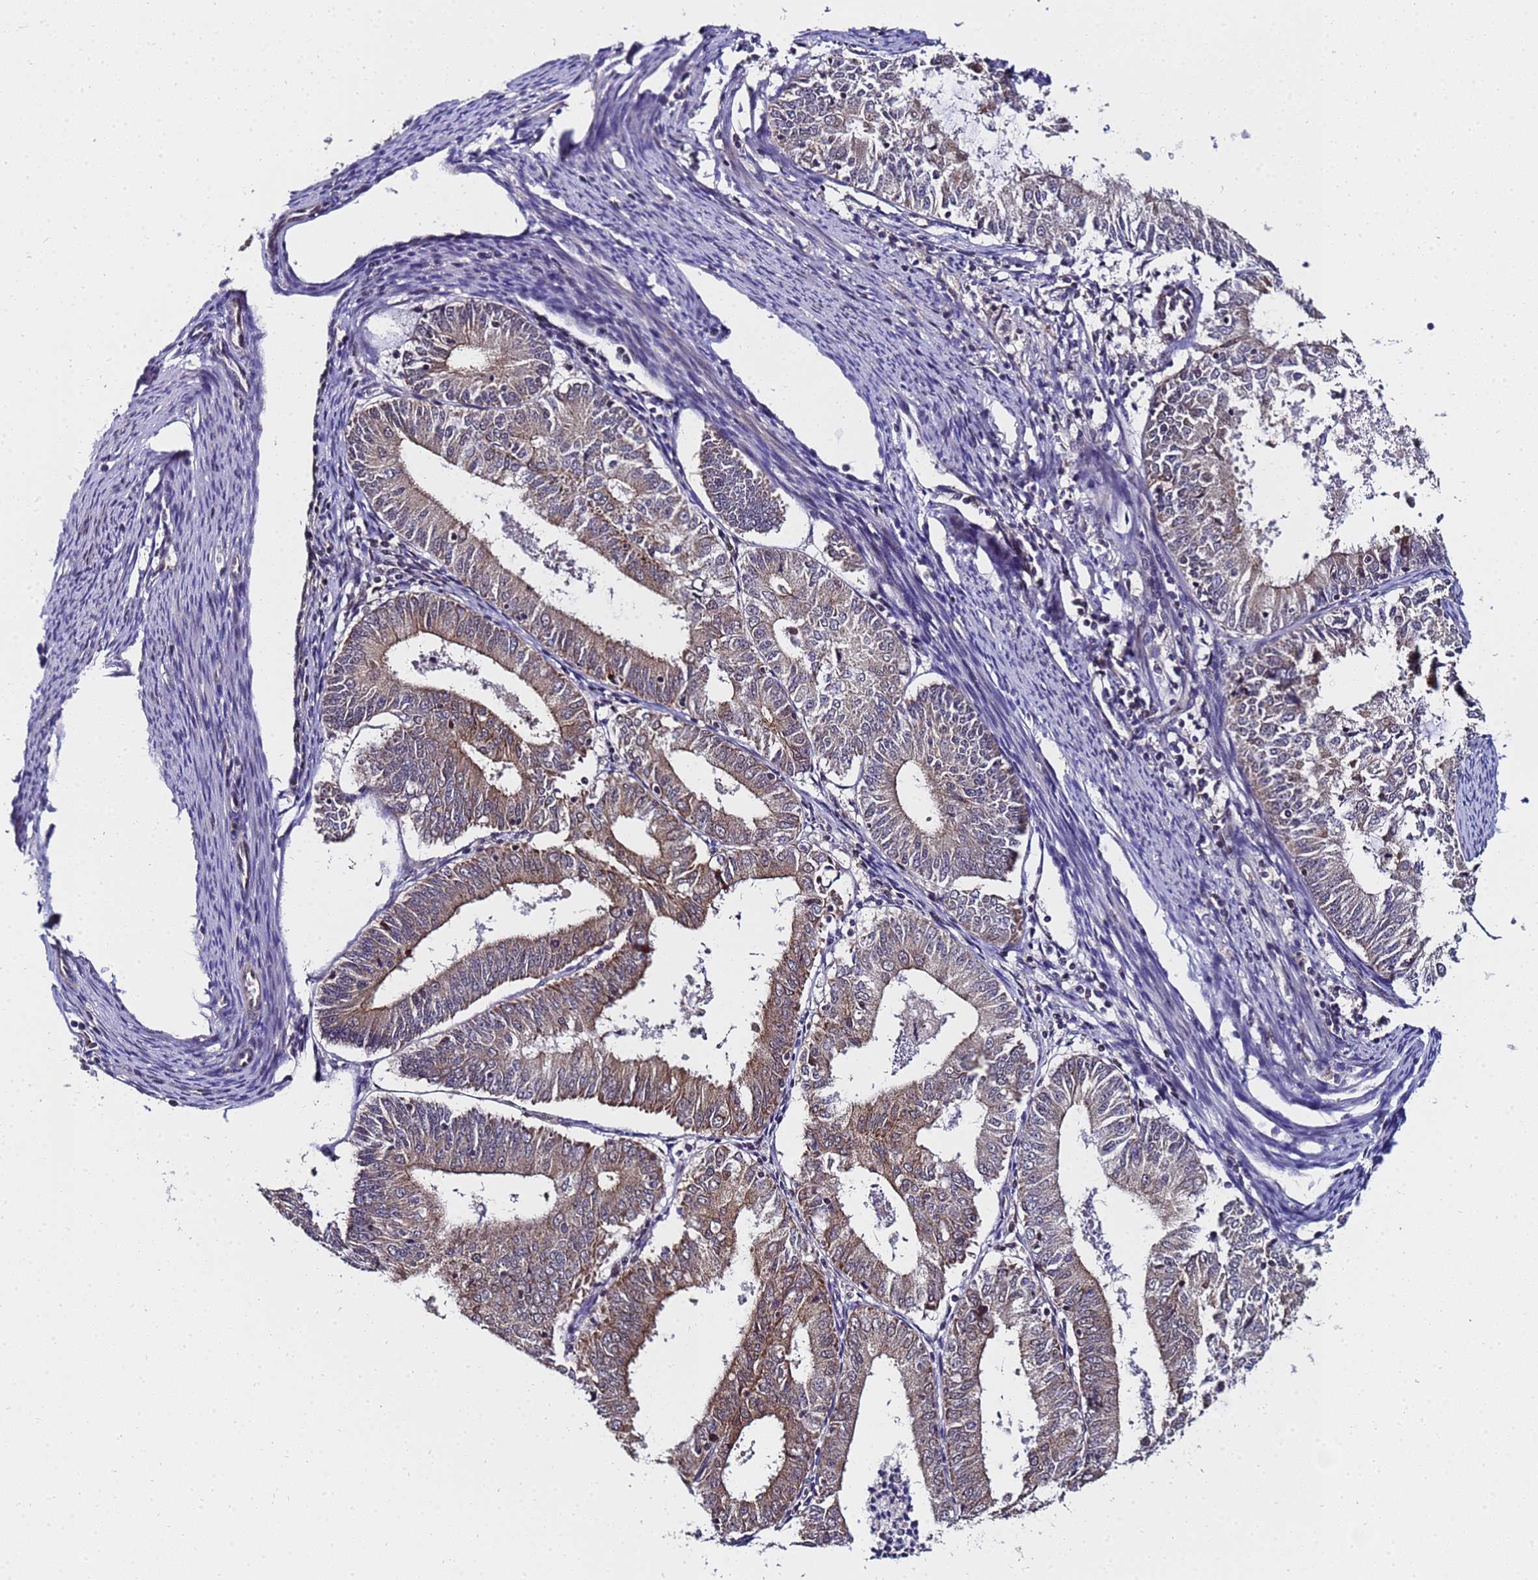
{"staining": {"intensity": "moderate", "quantity": "25%-75%", "location": "cytoplasmic/membranous"}, "tissue": "endometrial cancer", "cell_type": "Tumor cells", "image_type": "cancer", "snomed": [{"axis": "morphology", "description": "Adenocarcinoma, NOS"}, {"axis": "topography", "description": "Endometrium"}], "caption": "Protein analysis of endometrial cancer tissue reveals moderate cytoplasmic/membranous staining in approximately 25%-75% of tumor cells. (DAB IHC with brightfield microscopy, high magnification).", "gene": "ANAPC13", "patient": {"sex": "female", "age": 57}}